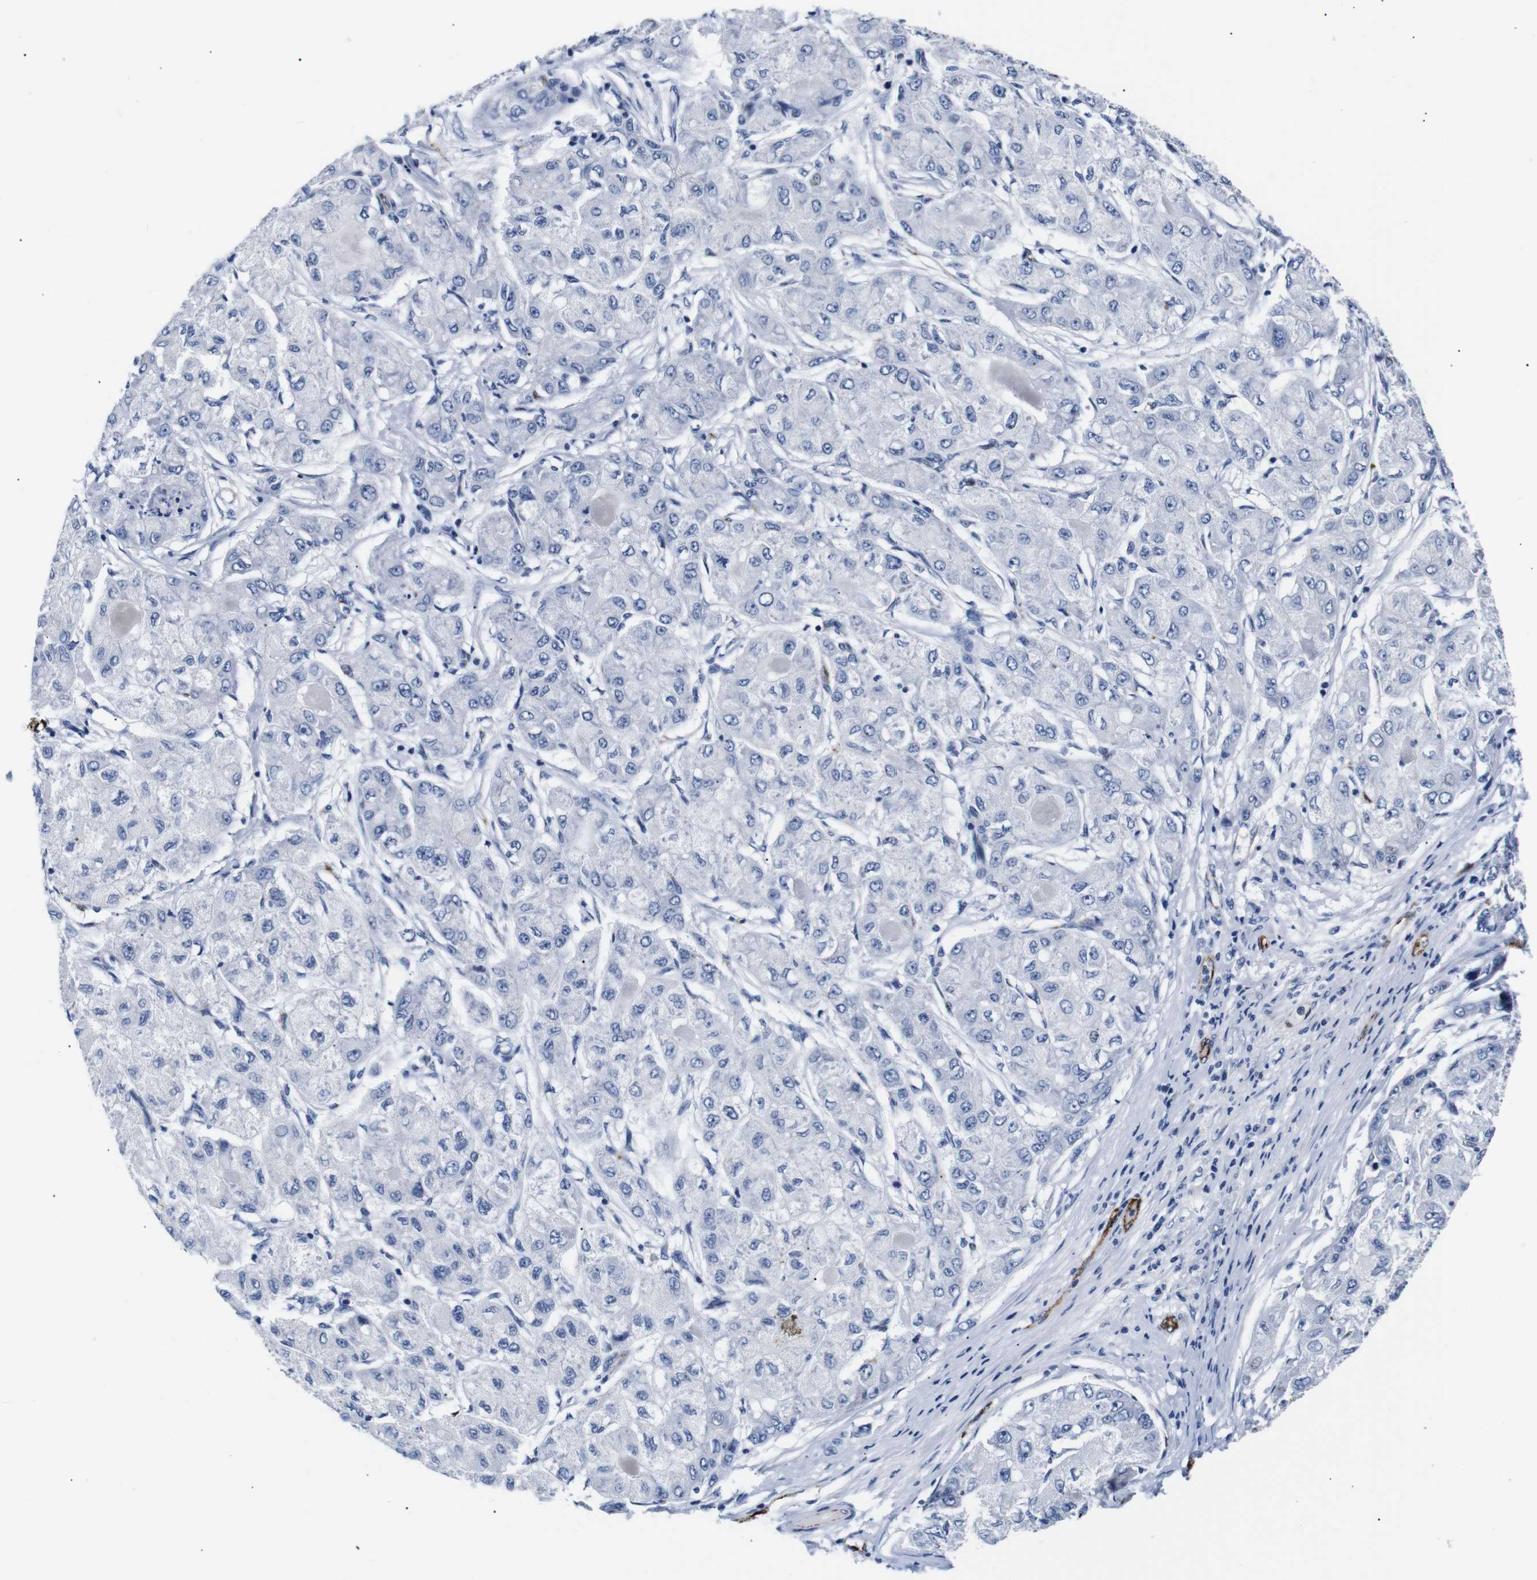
{"staining": {"intensity": "negative", "quantity": "none", "location": "none"}, "tissue": "liver cancer", "cell_type": "Tumor cells", "image_type": "cancer", "snomed": [{"axis": "morphology", "description": "Carcinoma, Hepatocellular, NOS"}, {"axis": "topography", "description": "Liver"}], "caption": "Histopathology image shows no protein staining in tumor cells of liver cancer tissue.", "gene": "MUC4", "patient": {"sex": "male", "age": 80}}